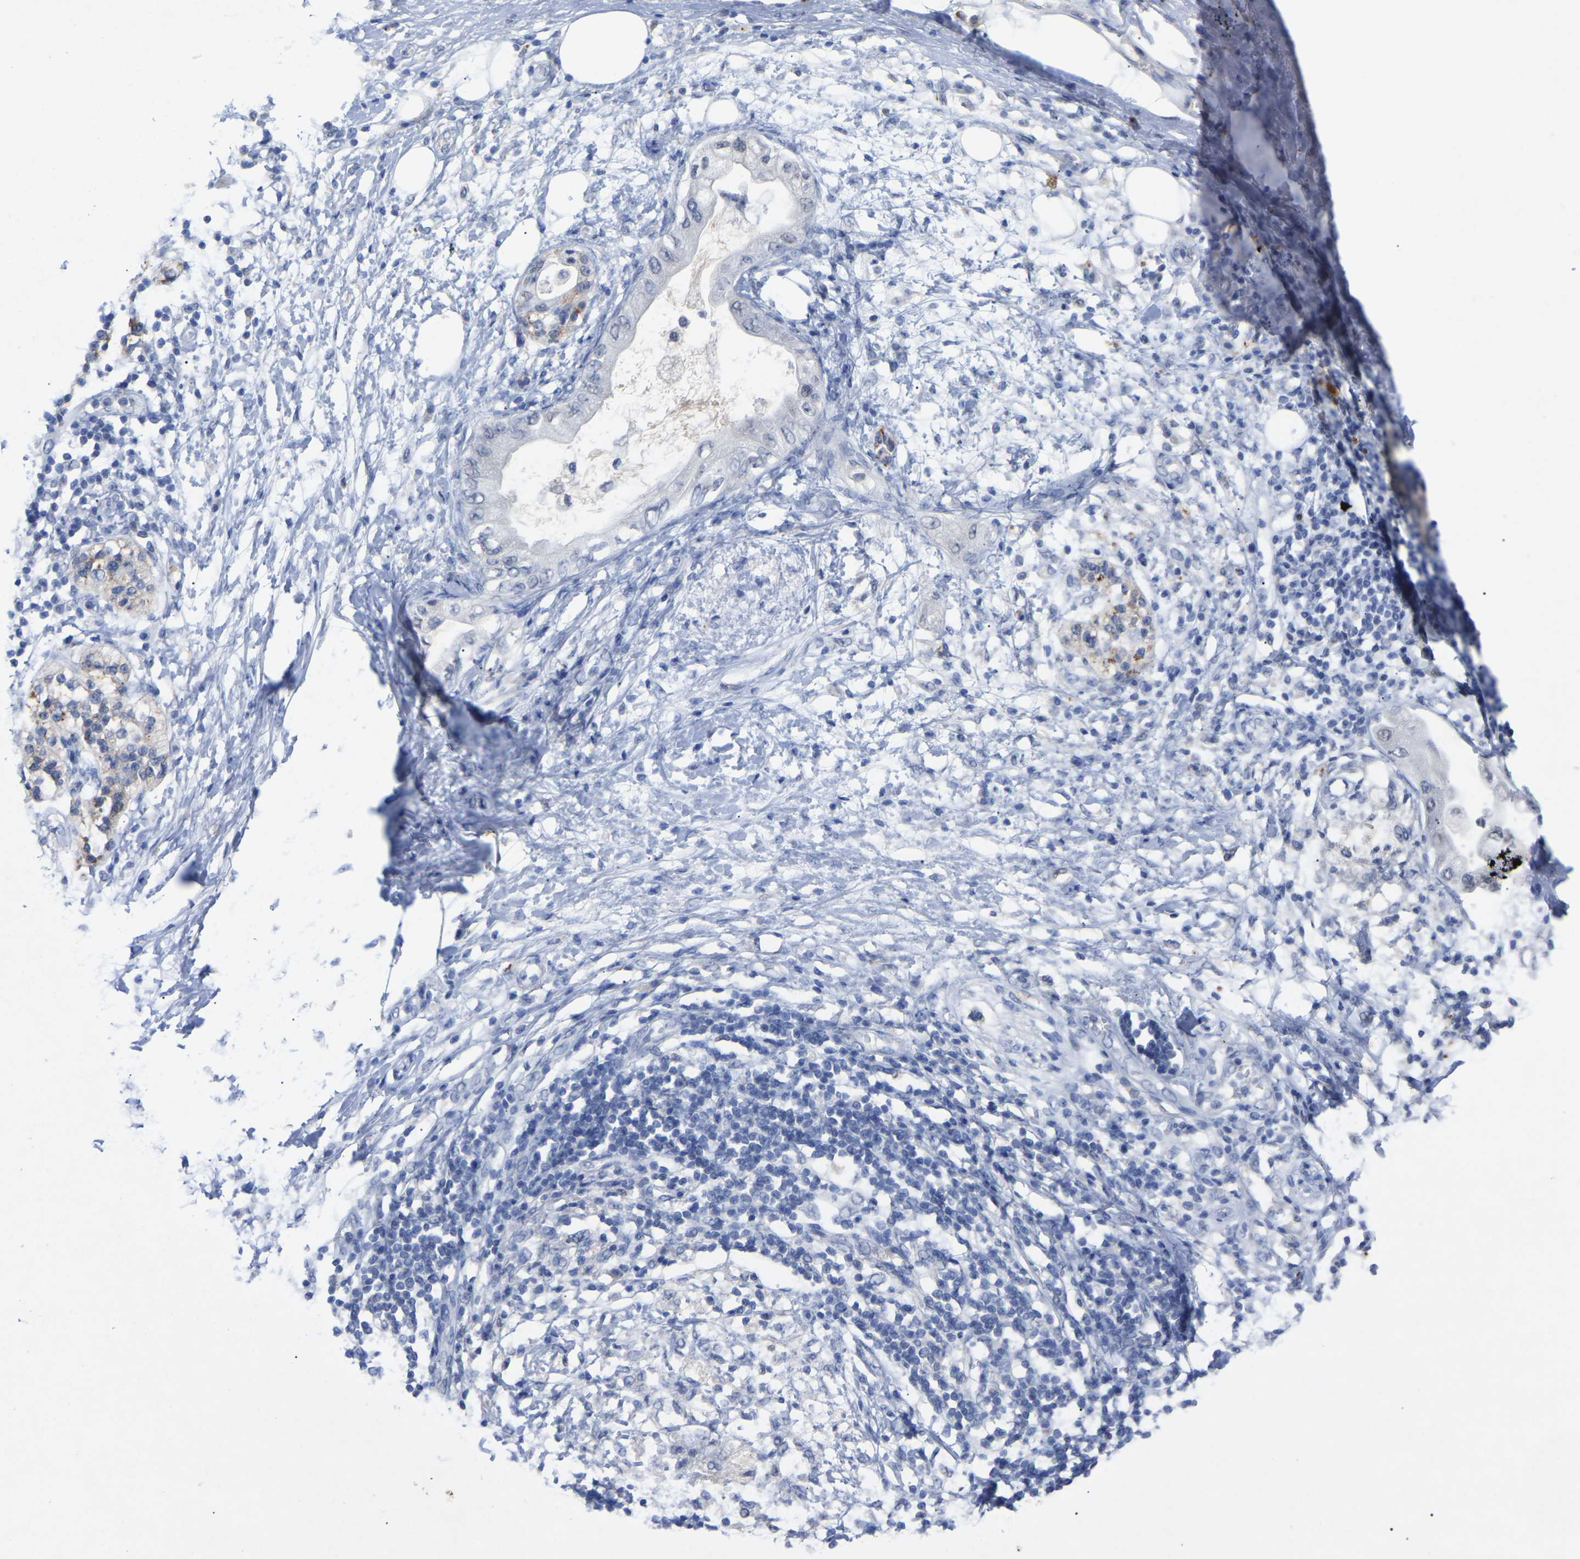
{"staining": {"intensity": "negative", "quantity": "none", "location": "none"}, "tissue": "adipose tissue", "cell_type": "Adipocytes", "image_type": "normal", "snomed": [{"axis": "morphology", "description": "Normal tissue, NOS"}, {"axis": "morphology", "description": "Adenocarcinoma, NOS"}, {"axis": "topography", "description": "Duodenum"}, {"axis": "topography", "description": "Peripheral nerve tissue"}], "caption": "DAB (3,3'-diaminobenzidine) immunohistochemical staining of unremarkable human adipose tissue displays no significant positivity in adipocytes.", "gene": "SMPD2", "patient": {"sex": "female", "age": 60}}